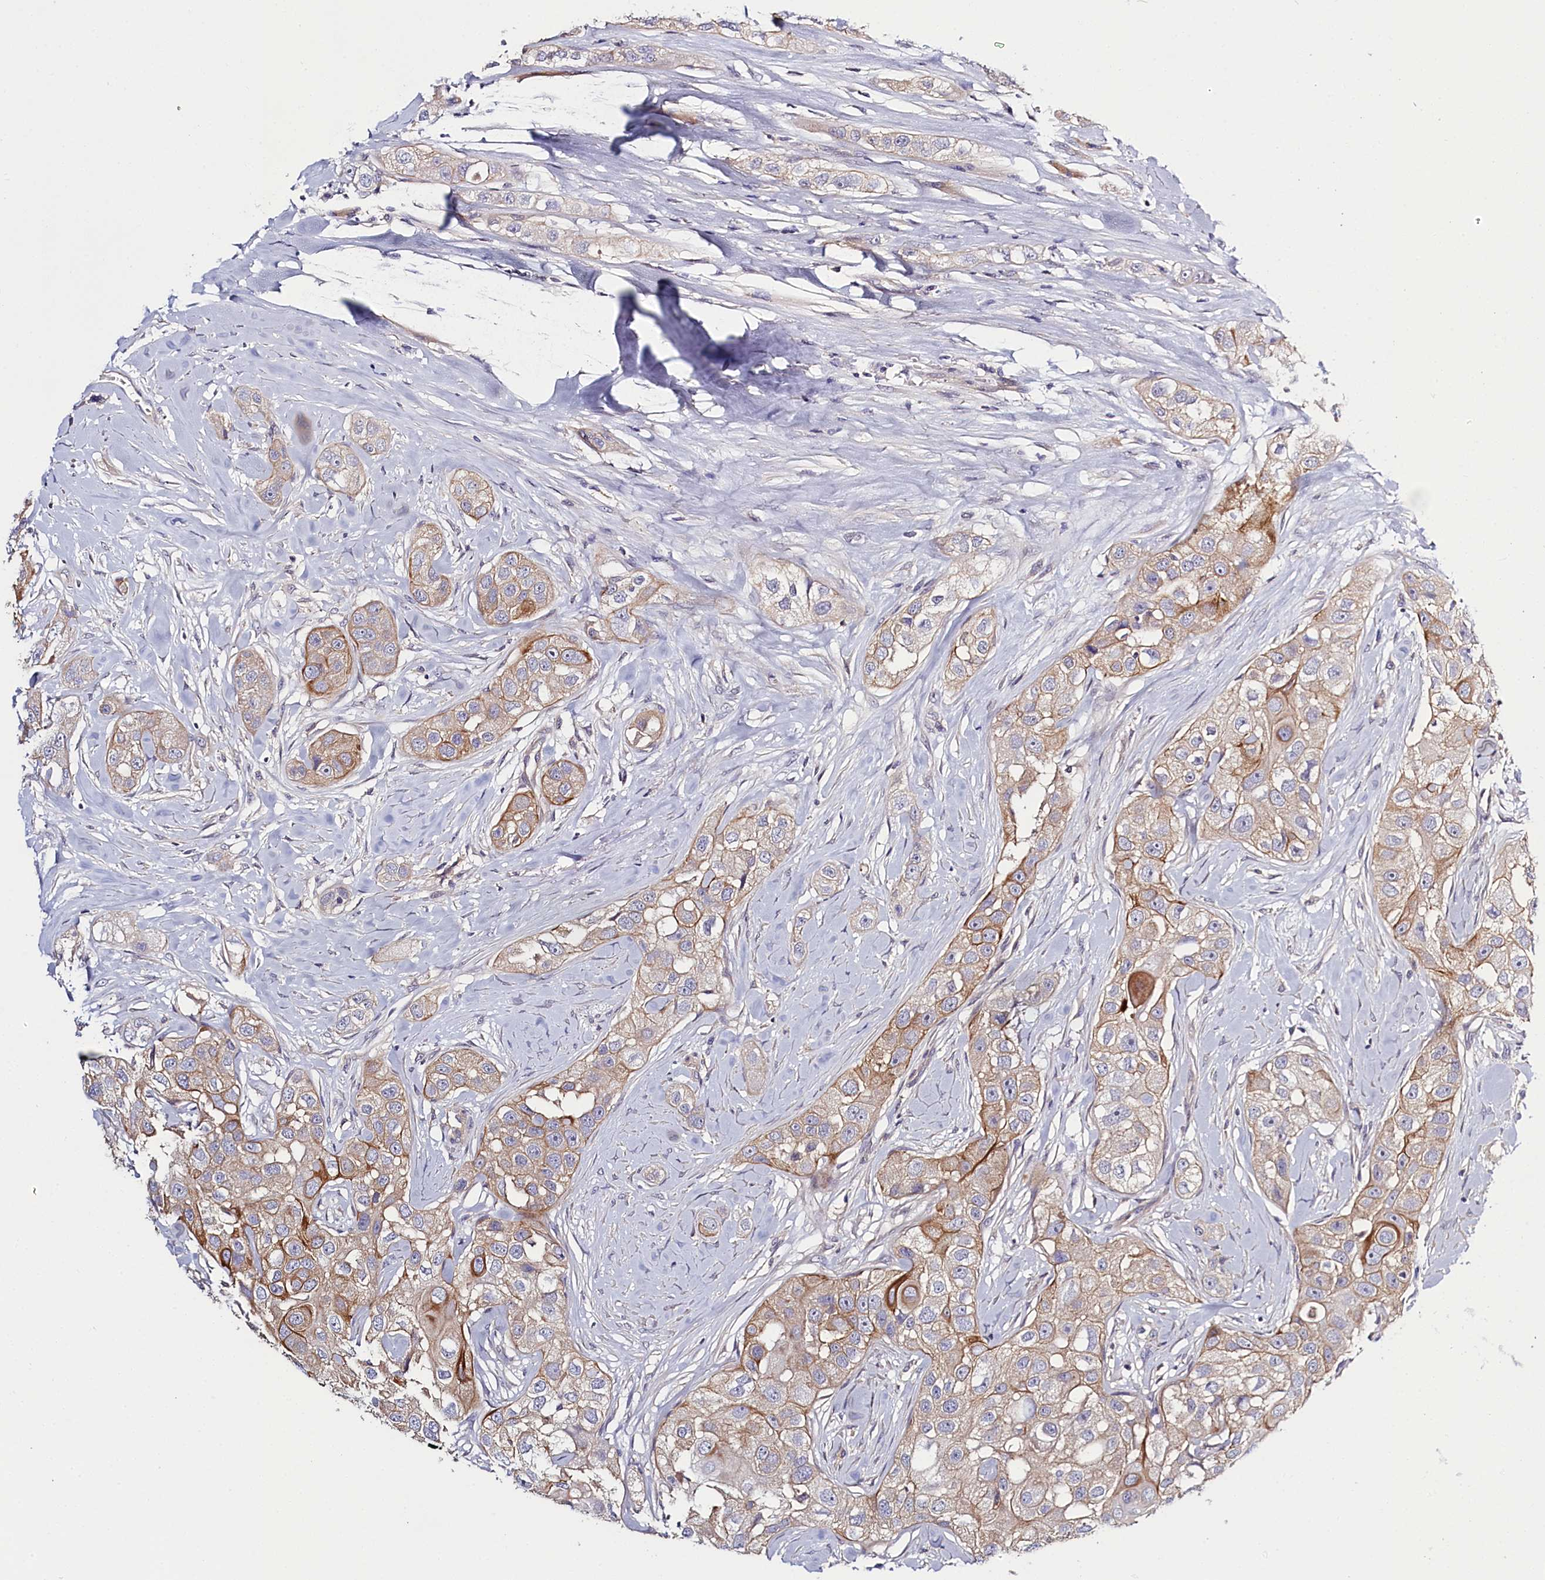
{"staining": {"intensity": "moderate", "quantity": "25%-75%", "location": "cytoplasmic/membranous"}, "tissue": "head and neck cancer", "cell_type": "Tumor cells", "image_type": "cancer", "snomed": [{"axis": "morphology", "description": "Normal tissue, NOS"}, {"axis": "morphology", "description": "Squamous cell carcinoma, NOS"}, {"axis": "topography", "description": "Skeletal muscle"}, {"axis": "topography", "description": "Head-Neck"}], "caption": "The micrograph reveals immunohistochemical staining of head and neck cancer (squamous cell carcinoma). There is moderate cytoplasmic/membranous staining is present in approximately 25%-75% of tumor cells. Immunohistochemistry stains the protein of interest in brown and the nuclei are stained blue.", "gene": "PDE6D", "patient": {"sex": "male", "age": 51}}